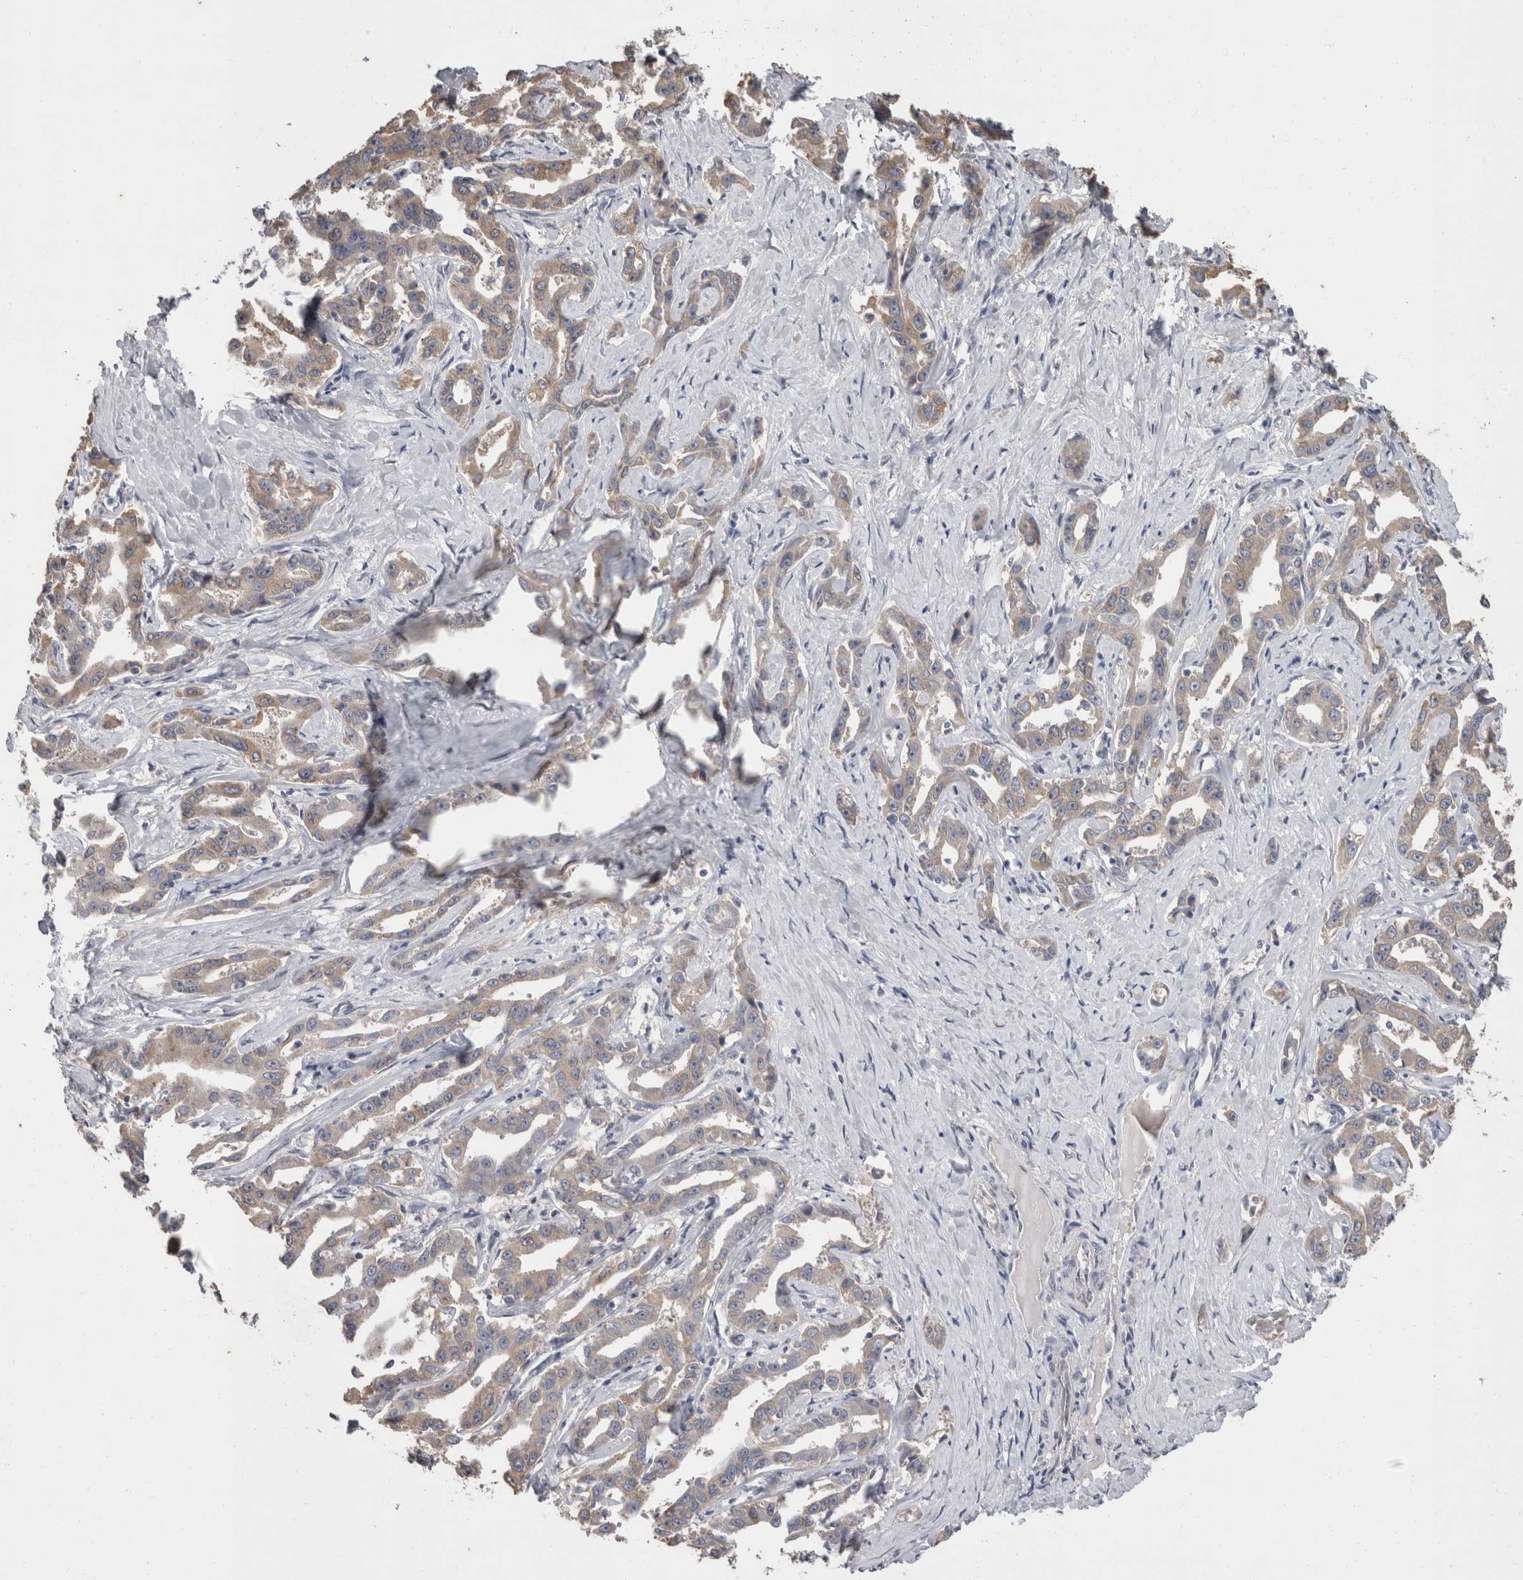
{"staining": {"intensity": "weak", "quantity": ">75%", "location": "cytoplasmic/membranous"}, "tissue": "liver cancer", "cell_type": "Tumor cells", "image_type": "cancer", "snomed": [{"axis": "morphology", "description": "Cholangiocarcinoma"}, {"axis": "topography", "description": "Liver"}], "caption": "About >75% of tumor cells in human liver cancer show weak cytoplasmic/membranous protein staining as visualized by brown immunohistochemical staining.", "gene": "FHOD3", "patient": {"sex": "male", "age": 59}}